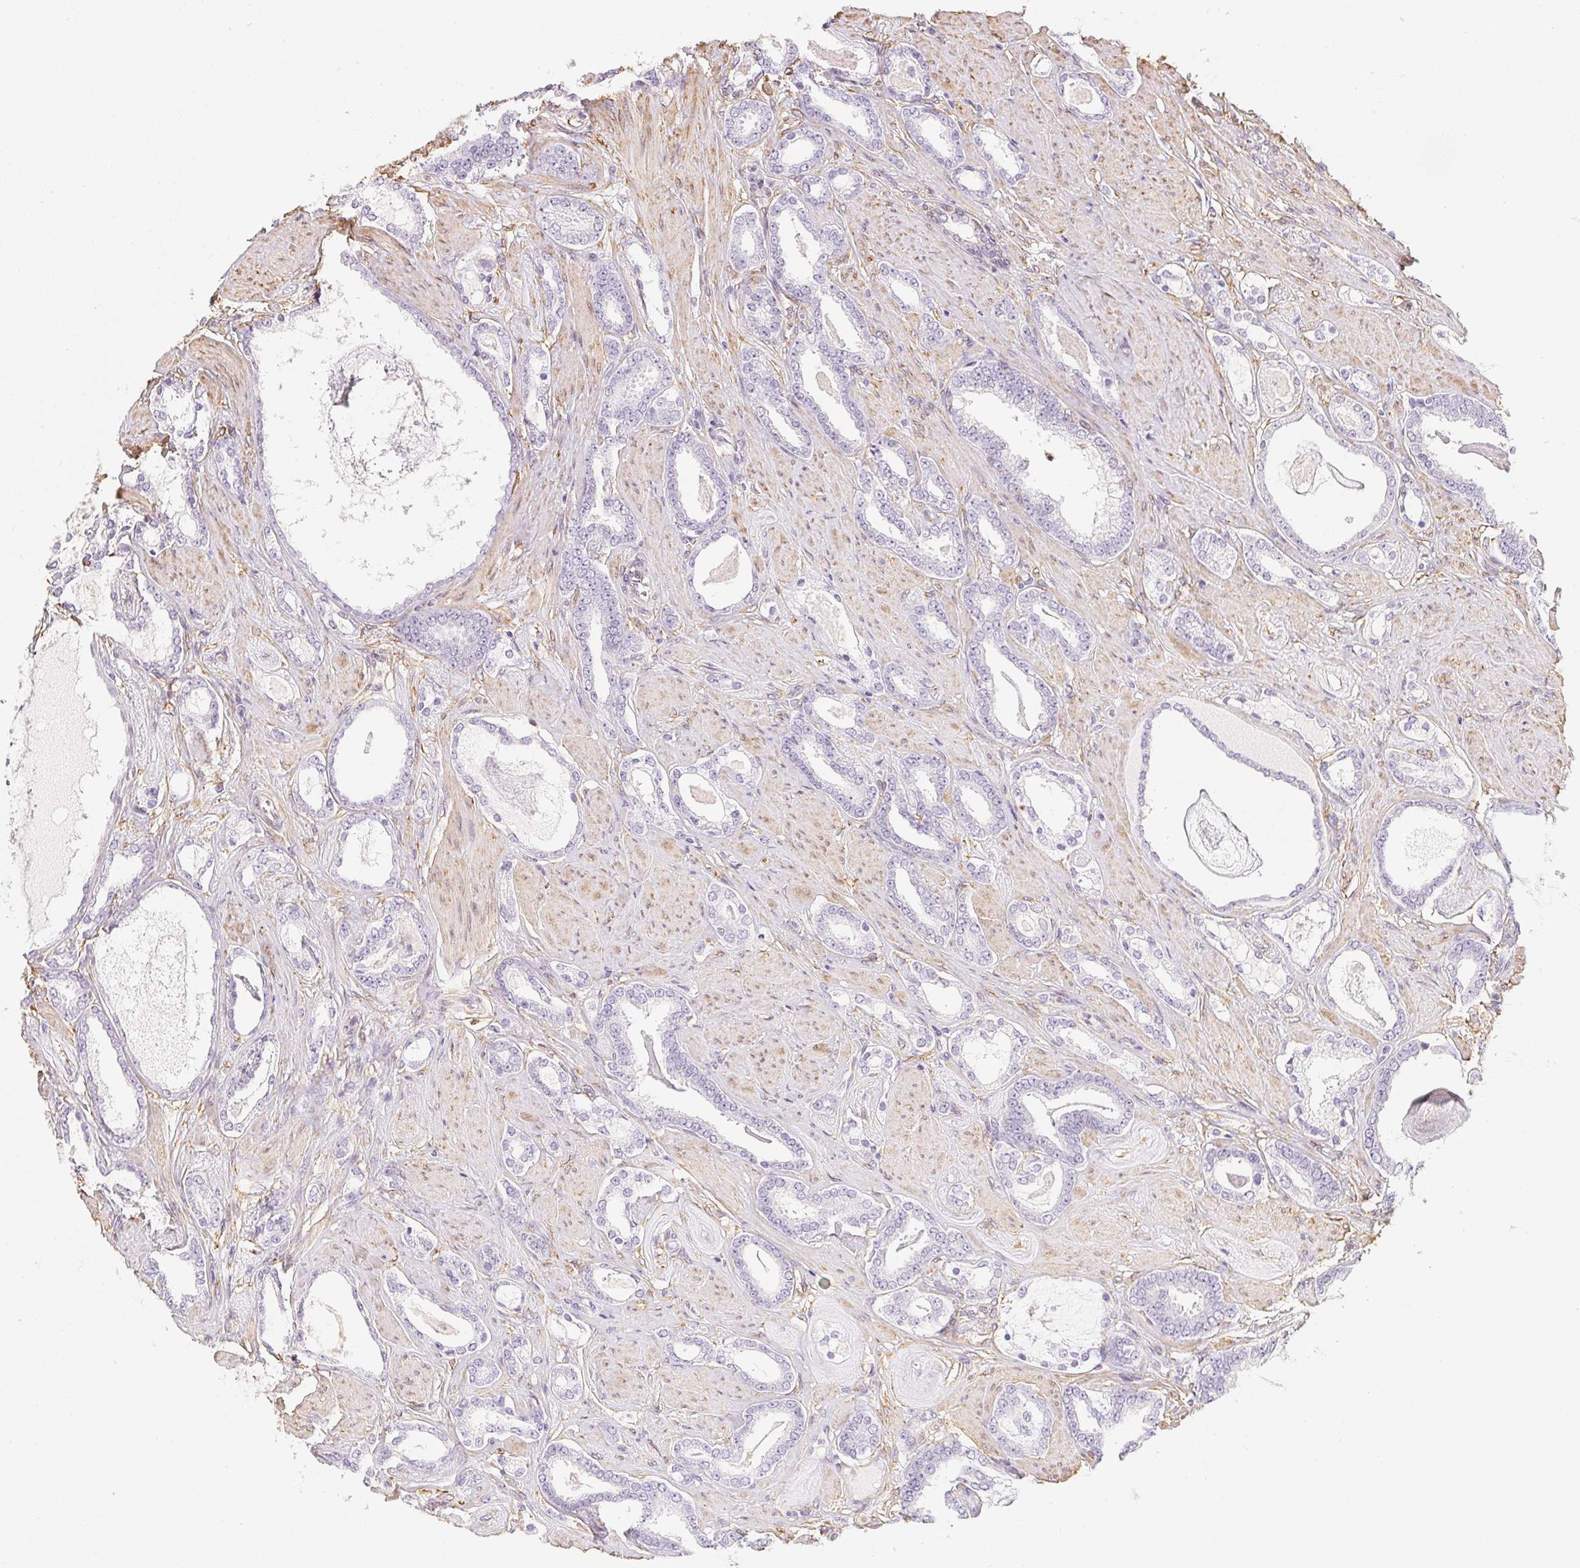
{"staining": {"intensity": "negative", "quantity": "none", "location": "none"}, "tissue": "prostate cancer", "cell_type": "Tumor cells", "image_type": "cancer", "snomed": [{"axis": "morphology", "description": "Adenocarcinoma, High grade"}, {"axis": "topography", "description": "Prostate"}], "caption": "Immunohistochemical staining of high-grade adenocarcinoma (prostate) exhibits no significant positivity in tumor cells.", "gene": "RSBN1", "patient": {"sex": "male", "age": 63}}